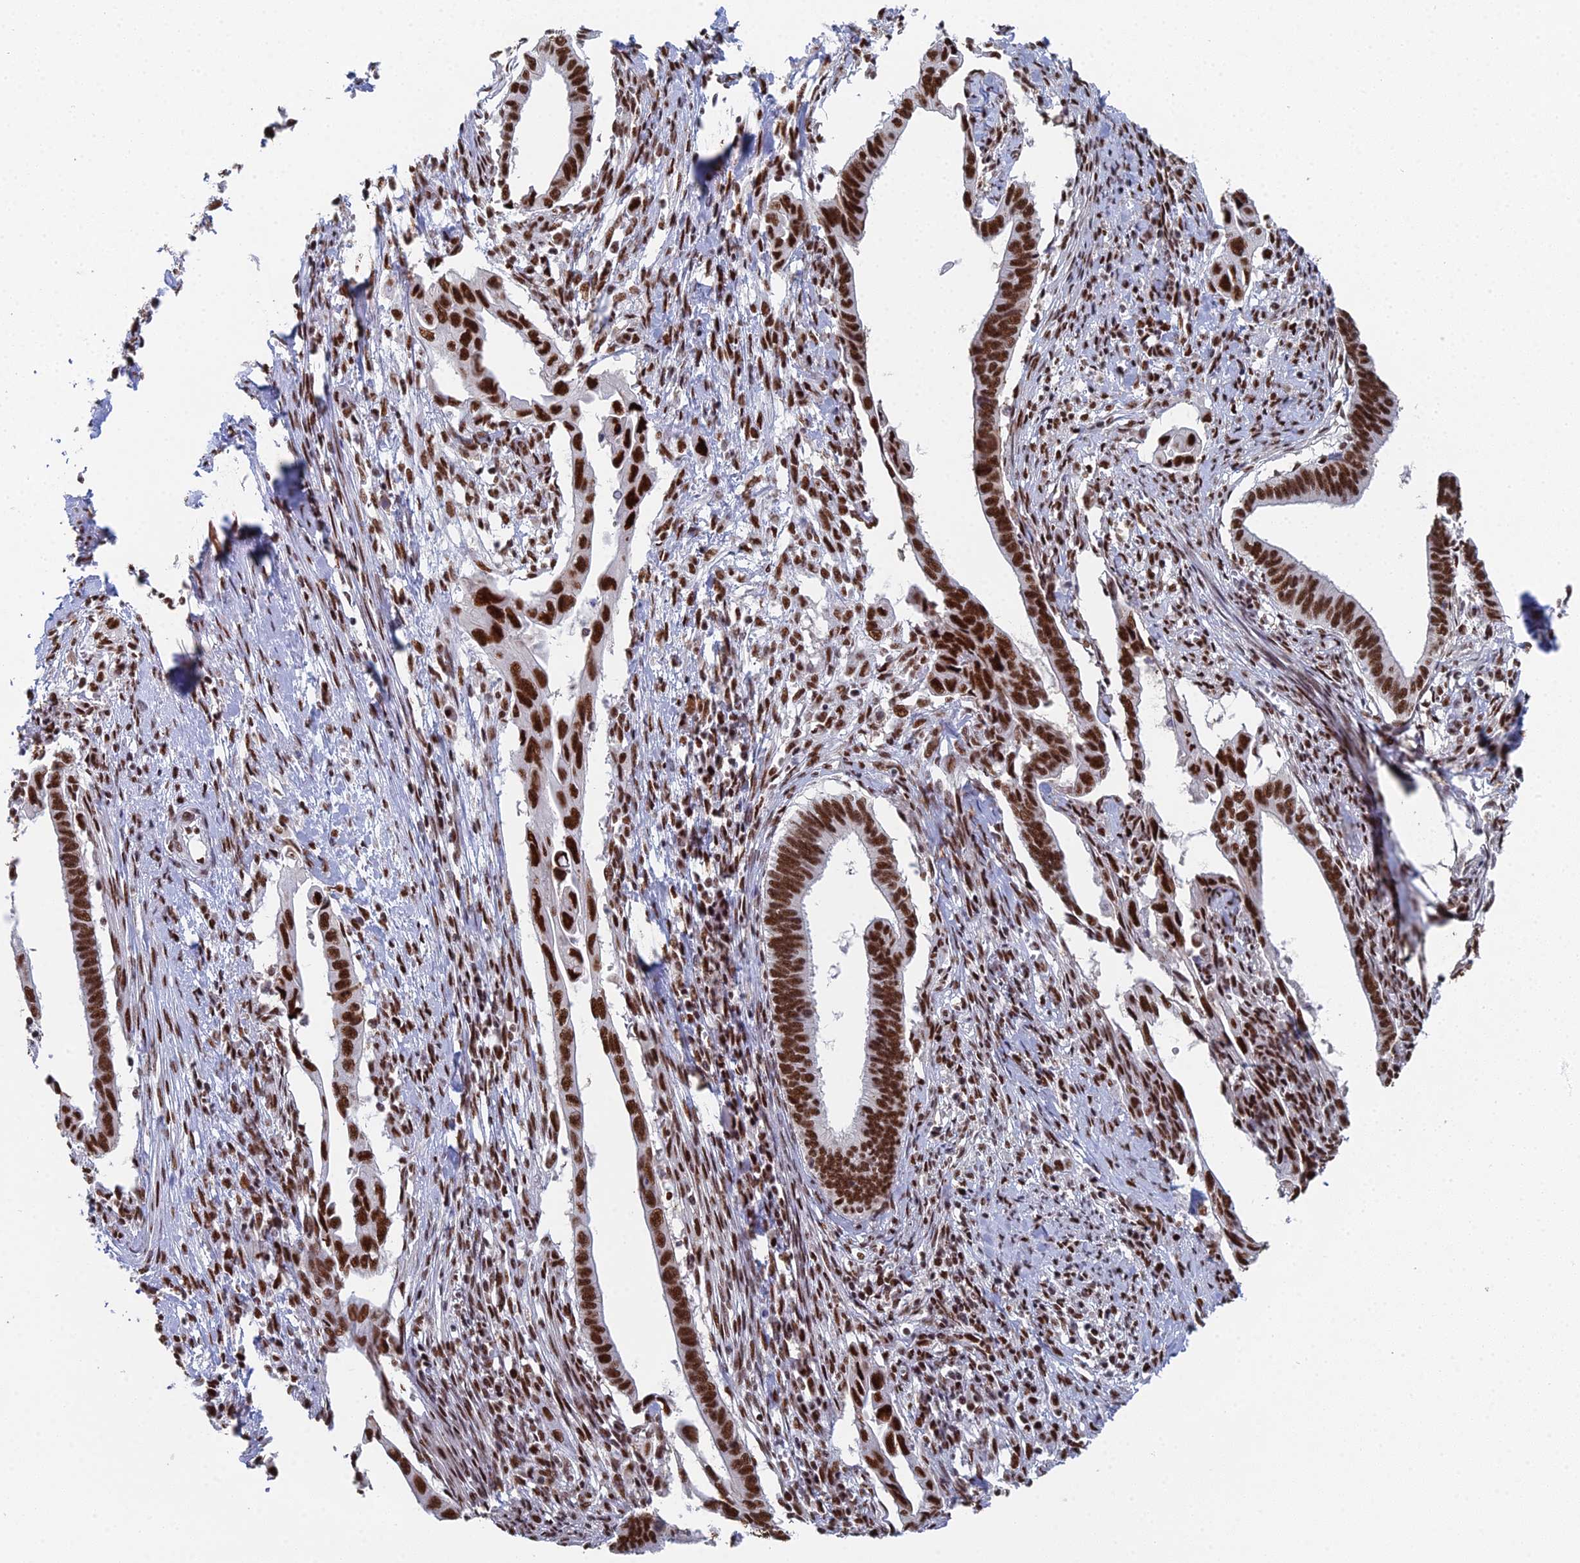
{"staining": {"intensity": "strong", "quantity": ">75%", "location": "nuclear"}, "tissue": "cervical cancer", "cell_type": "Tumor cells", "image_type": "cancer", "snomed": [{"axis": "morphology", "description": "Adenocarcinoma, NOS"}, {"axis": "topography", "description": "Cervix"}], "caption": "This is a photomicrograph of immunohistochemistry (IHC) staining of cervical adenocarcinoma, which shows strong staining in the nuclear of tumor cells.", "gene": "SF3B3", "patient": {"sex": "female", "age": 42}}